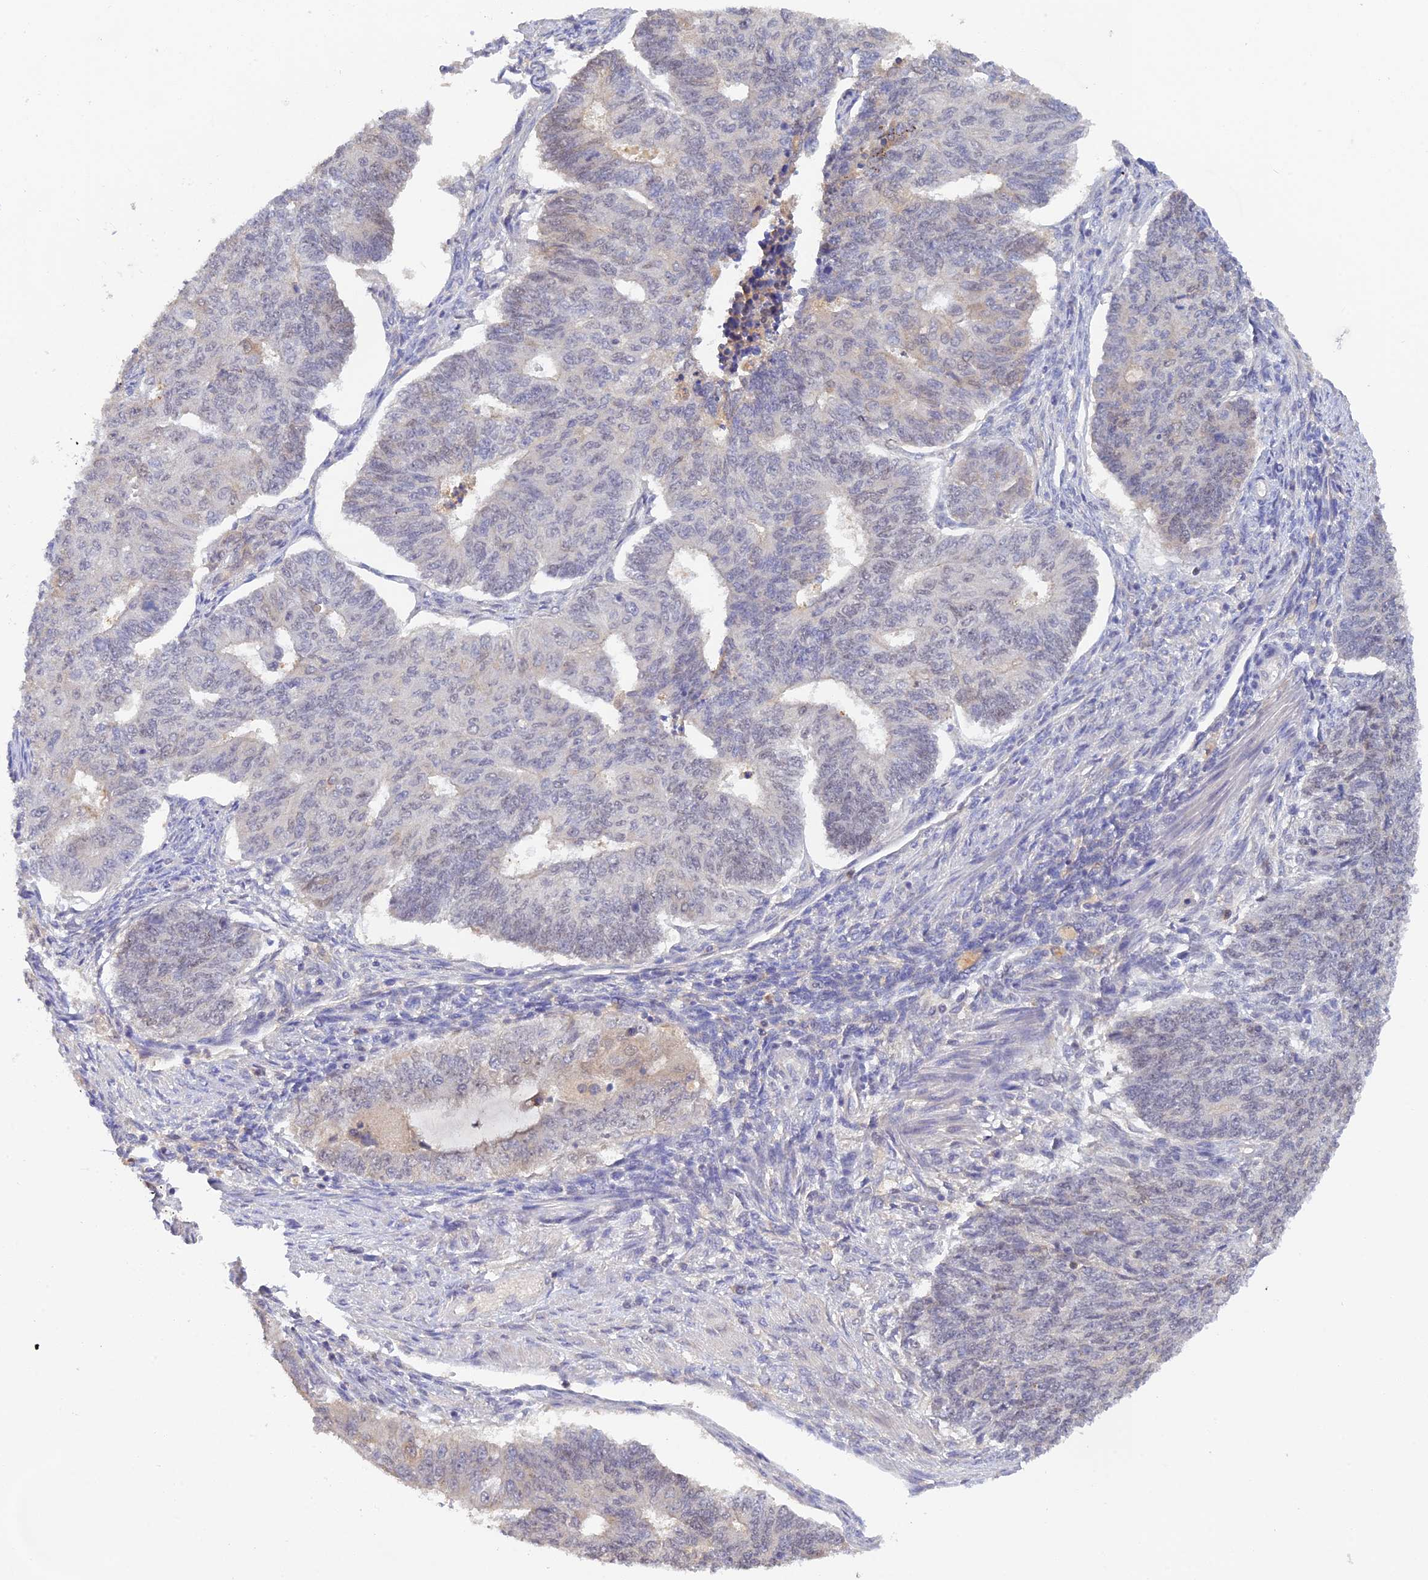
{"staining": {"intensity": "negative", "quantity": "none", "location": "none"}, "tissue": "endometrial cancer", "cell_type": "Tumor cells", "image_type": "cancer", "snomed": [{"axis": "morphology", "description": "Adenocarcinoma, NOS"}, {"axis": "topography", "description": "Endometrium"}], "caption": "Tumor cells are negative for protein expression in human endometrial adenocarcinoma. Brightfield microscopy of IHC stained with DAB (3,3'-diaminobenzidine) (brown) and hematoxylin (blue), captured at high magnification.", "gene": "ZNF436", "patient": {"sex": "female", "age": 32}}